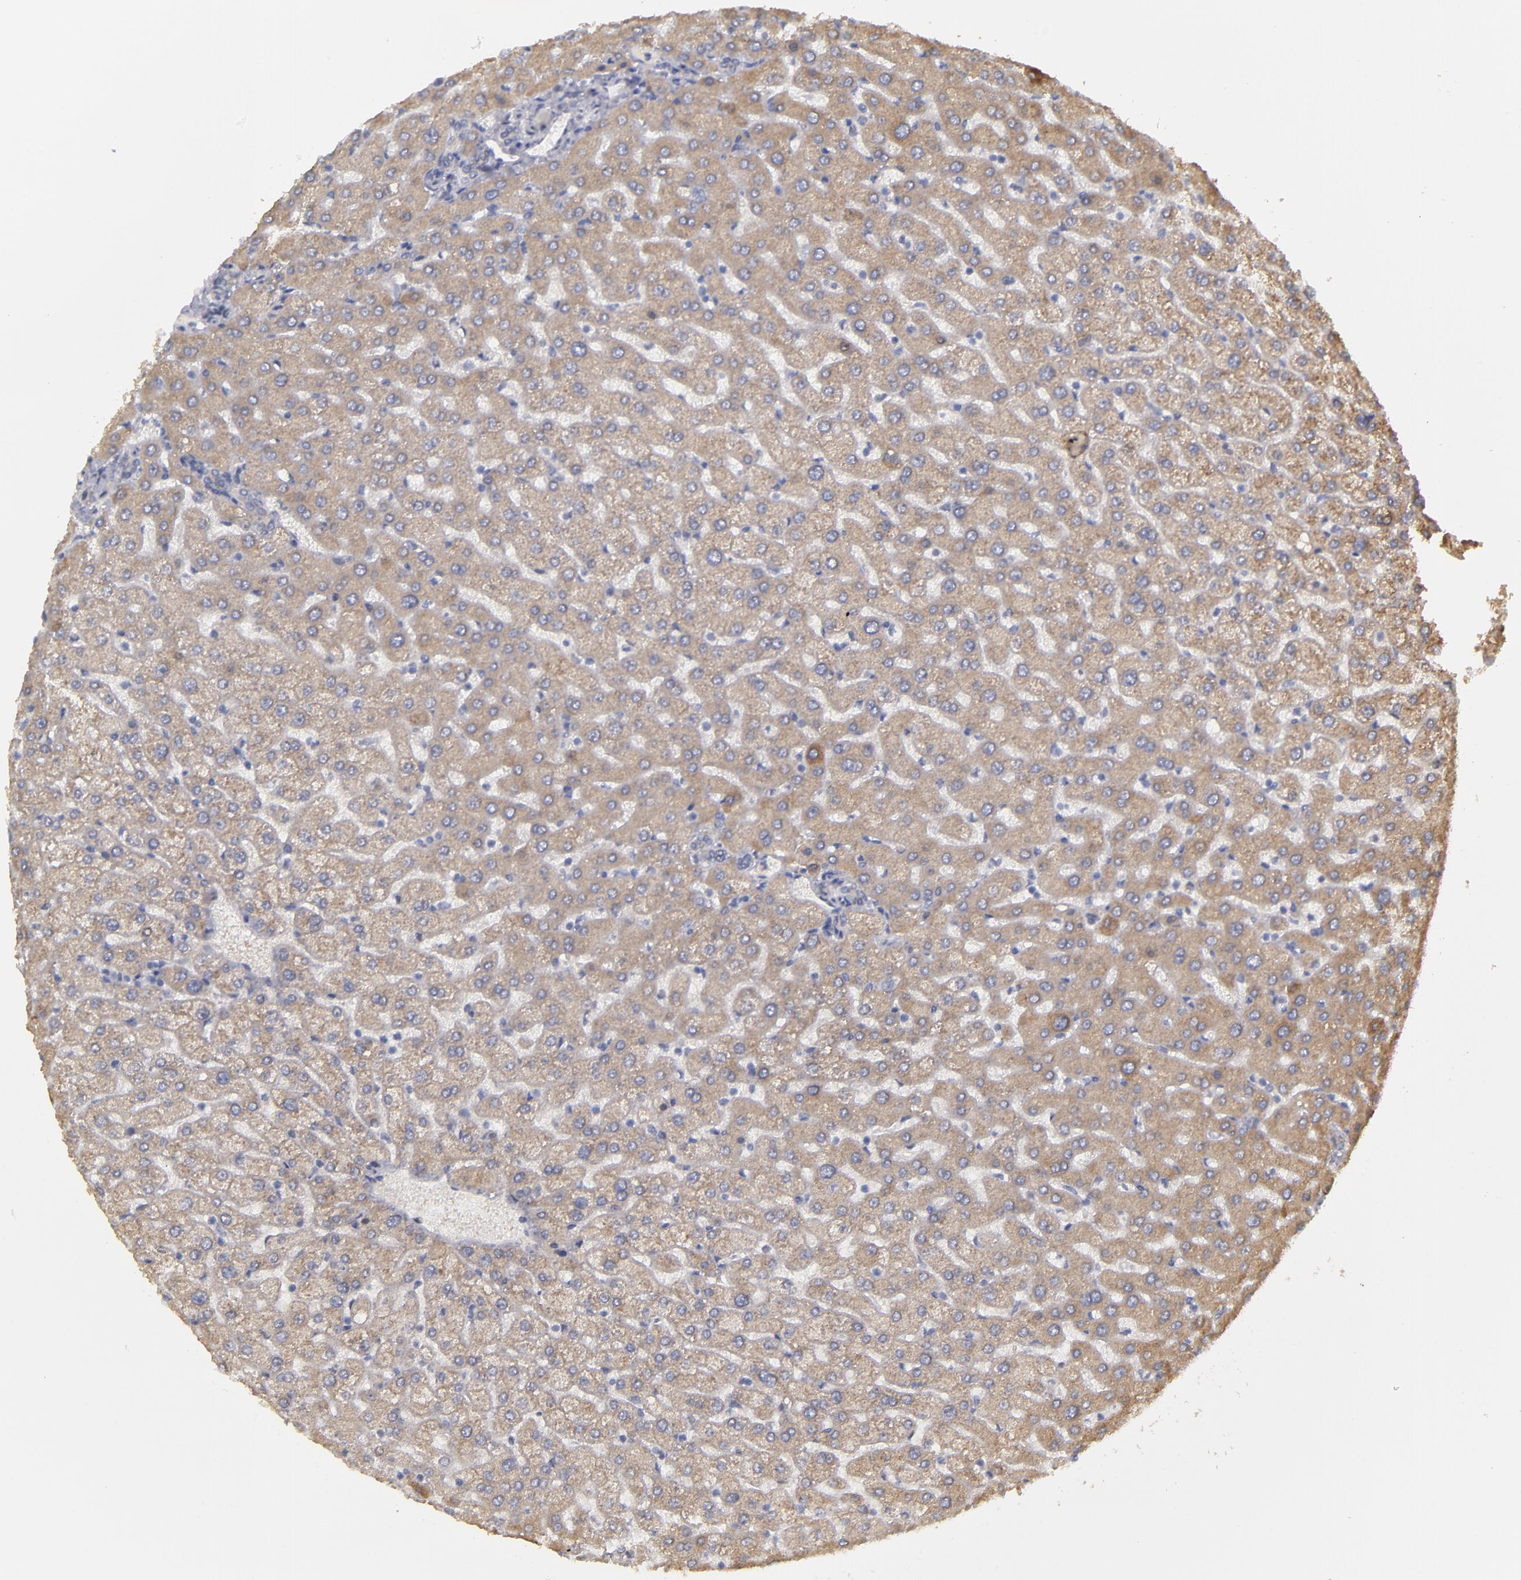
{"staining": {"intensity": "moderate", "quantity": ">75%", "location": "cytoplasmic/membranous"}, "tissue": "liver", "cell_type": "Cholangiocytes", "image_type": "normal", "snomed": [{"axis": "morphology", "description": "Normal tissue, NOS"}, {"axis": "morphology", "description": "Fibrosis, NOS"}, {"axis": "topography", "description": "Liver"}], "caption": "This is a micrograph of immunohistochemistry staining of benign liver, which shows moderate positivity in the cytoplasmic/membranous of cholangiocytes.", "gene": "MTHFD1", "patient": {"sex": "female", "age": 29}}